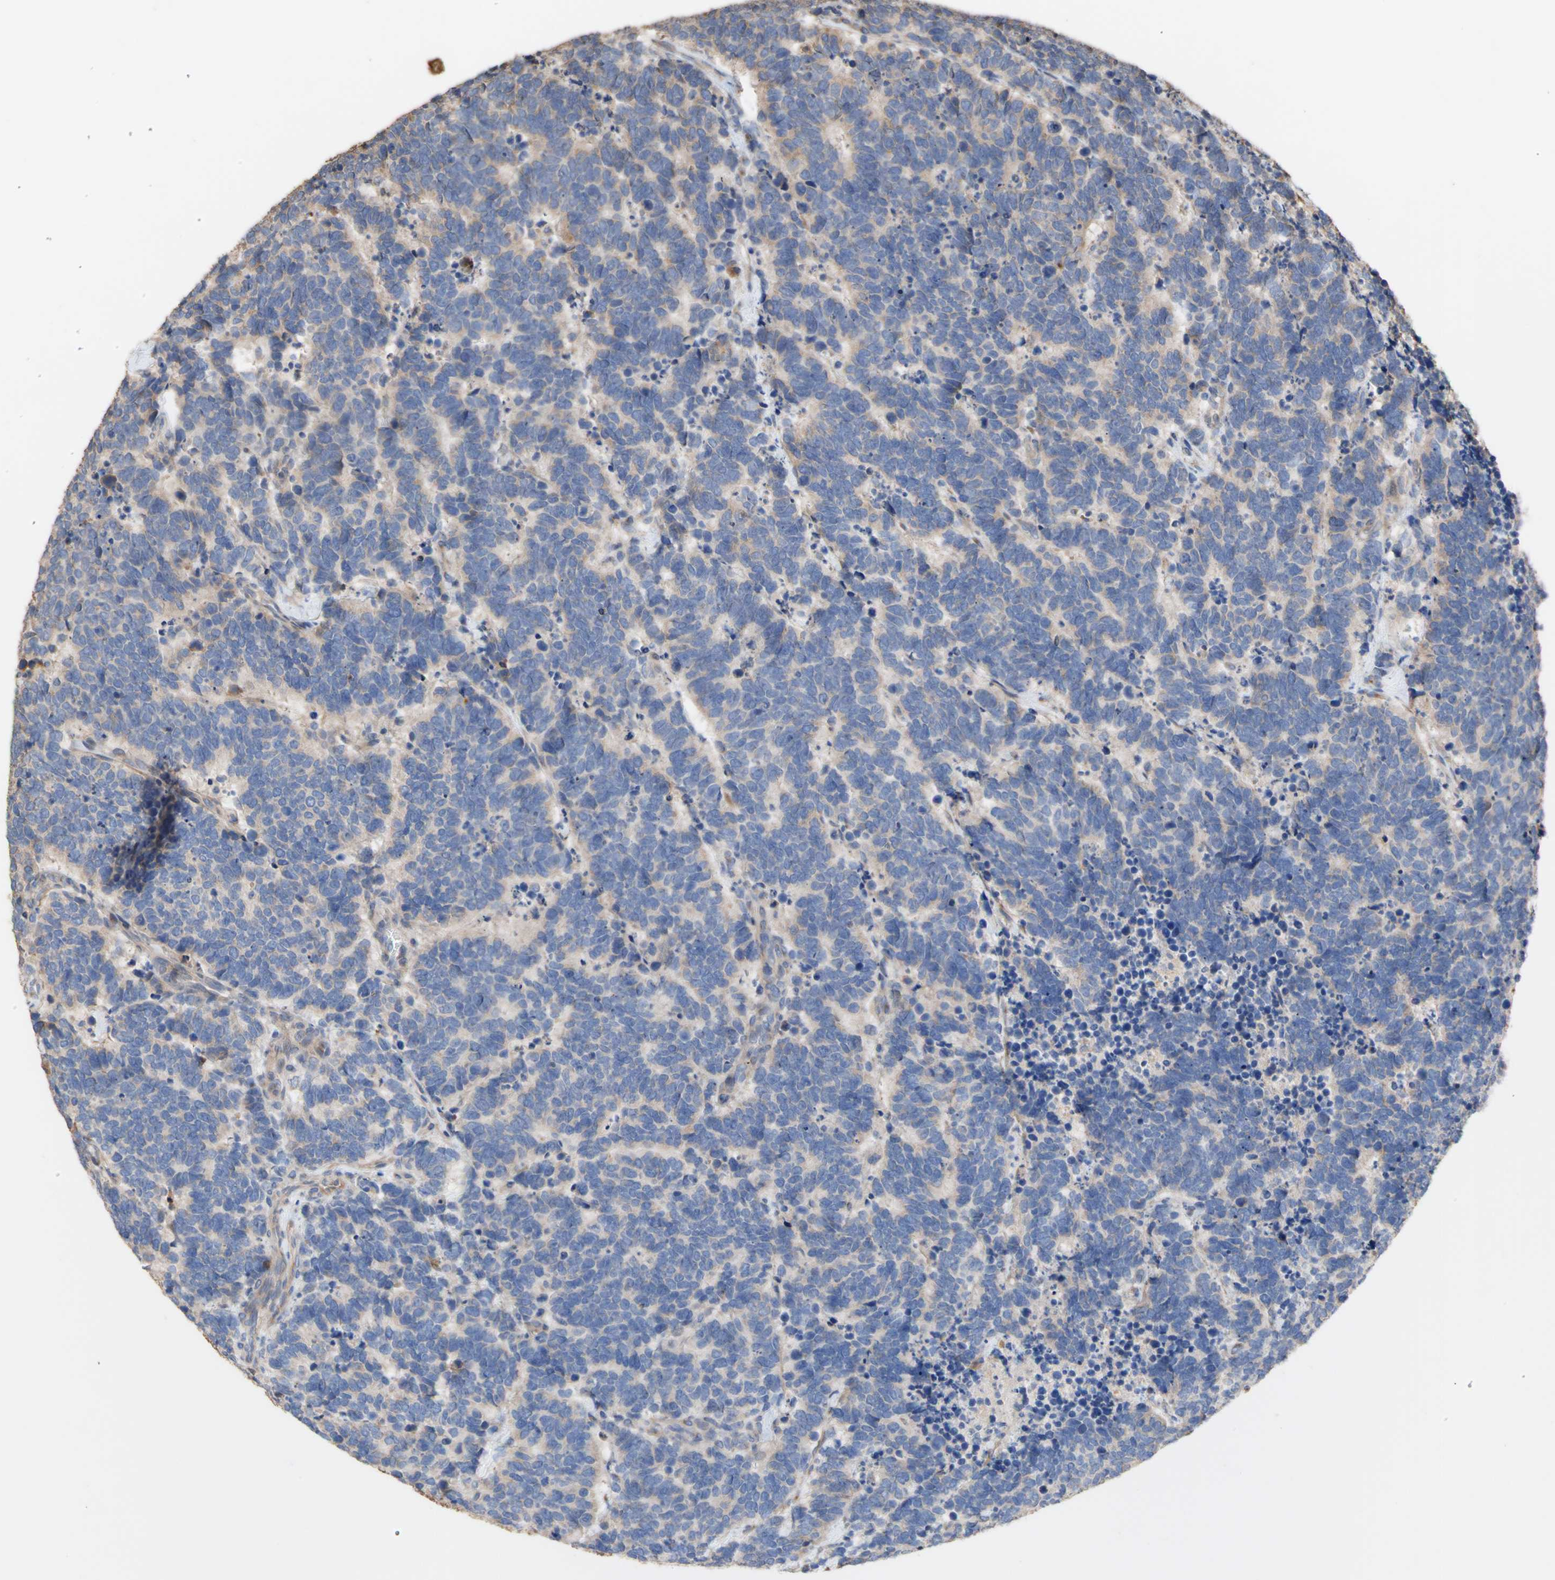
{"staining": {"intensity": "weak", "quantity": "<25%", "location": "cytoplasmic/membranous"}, "tissue": "carcinoid", "cell_type": "Tumor cells", "image_type": "cancer", "snomed": [{"axis": "morphology", "description": "Carcinoma, NOS"}, {"axis": "morphology", "description": "Carcinoid, malignant, NOS"}, {"axis": "topography", "description": "Urinary bladder"}], "caption": "Micrograph shows no protein staining in tumor cells of carcinoid tissue. (Stains: DAB immunohistochemistry with hematoxylin counter stain, Microscopy: brightfield microscopy at high magnification).", "gene": "NECTIN3", "patient": {"sex": "male", "age": 57}}